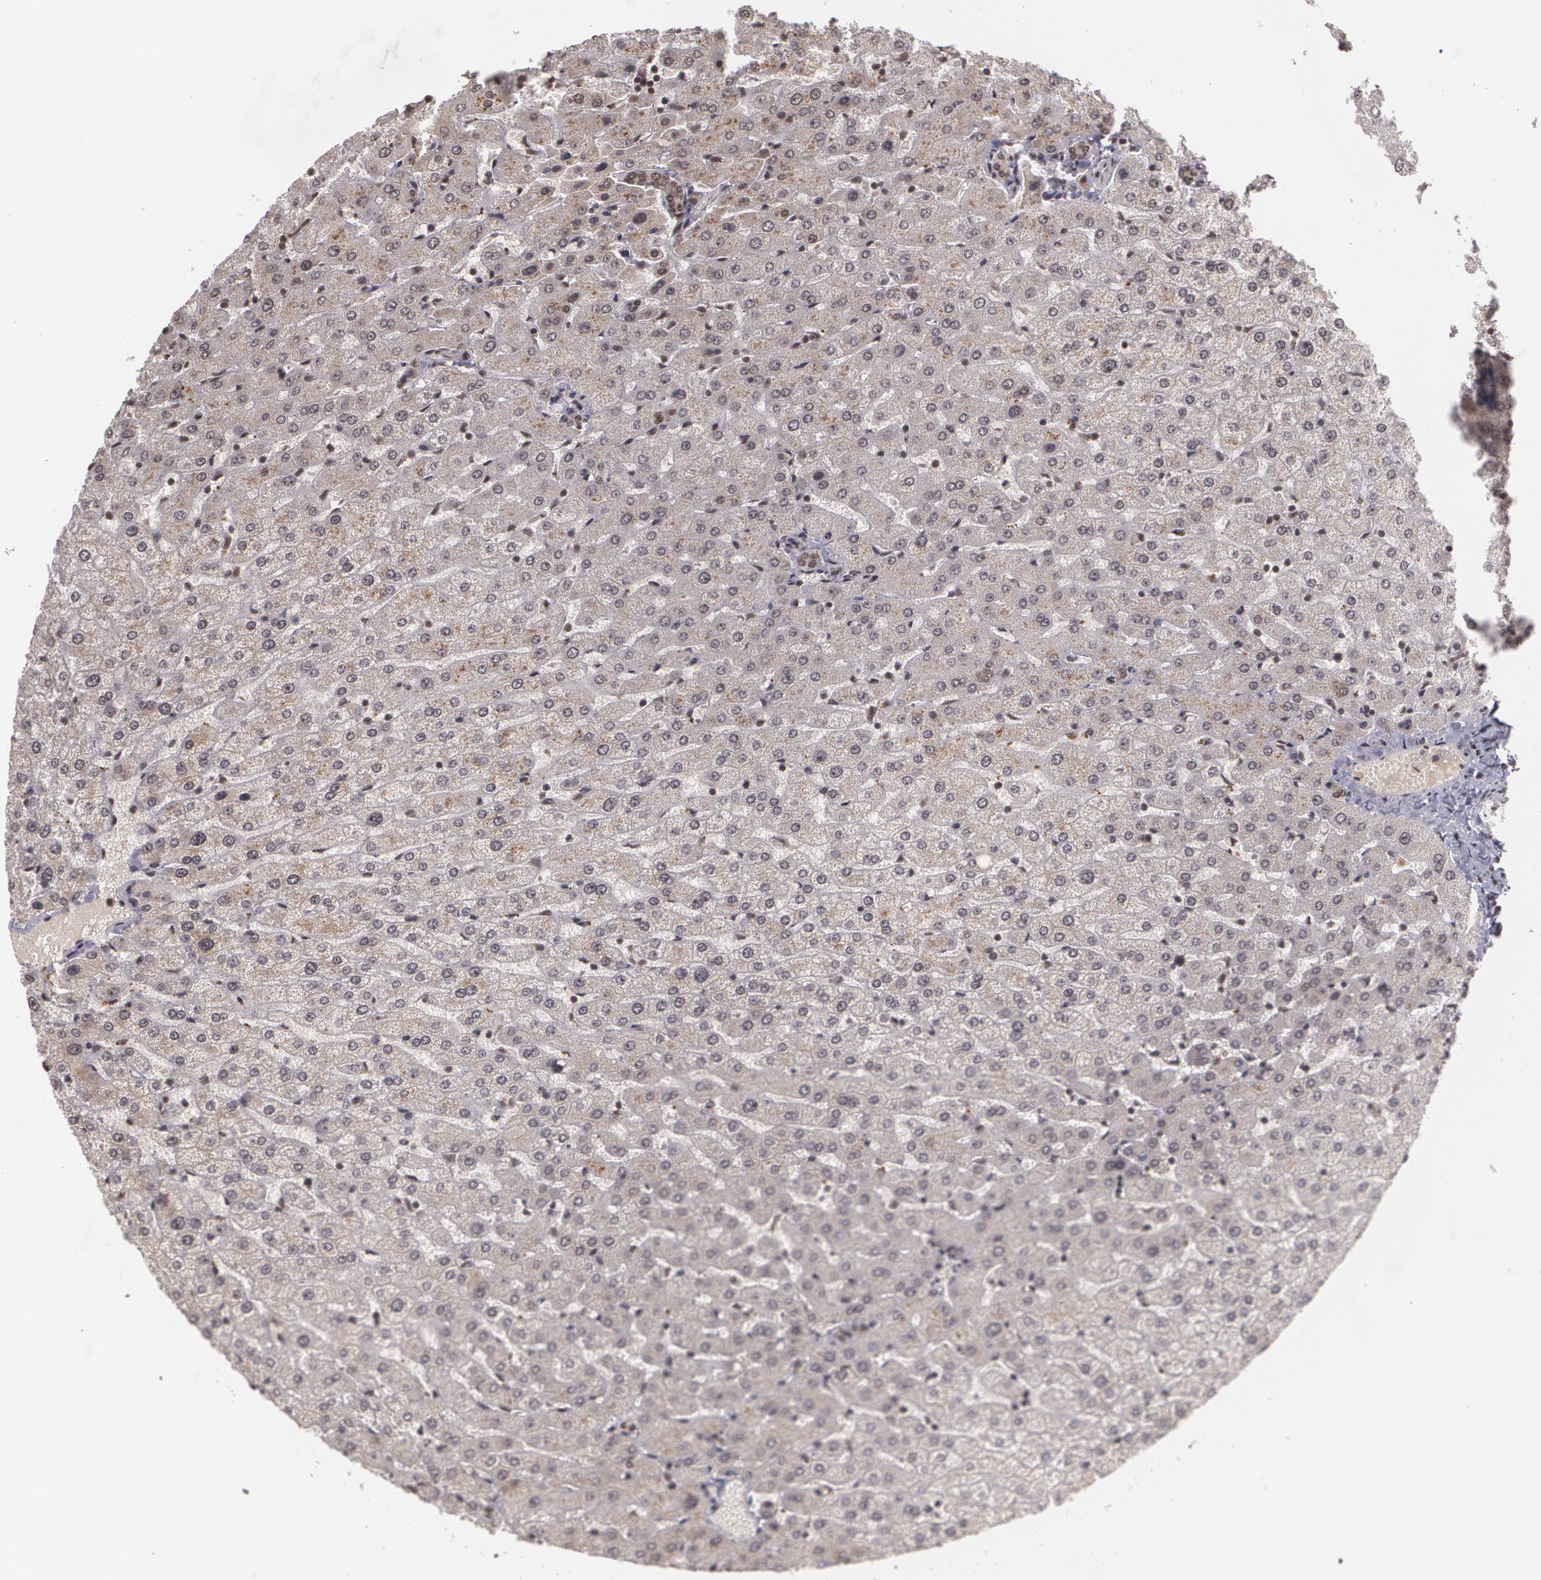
{"staining": {"intensity": "moderate", "quantity": ">75%", "location": "nuclear"}, "tissue": "liver", "cell_type": "Cholangiocytes", "image_type": "normal", "snomed": [{"axis": "morphology", "description": "Normal tissue, NOS"}, {"axis": "morphology", "description": "Fibrosis, NOS"}, {"axis": "topography", "description": "Liver"}], "caption": "Protein expression analysis of unremarkable liver shows moderate nuclear positivity in approximately >75% of cholangiocytes. (DAB = brown stain, brightfield microscopy at high magnification).", "gene": "RXRB", "patient": {"sex": "female", "age": 29}}